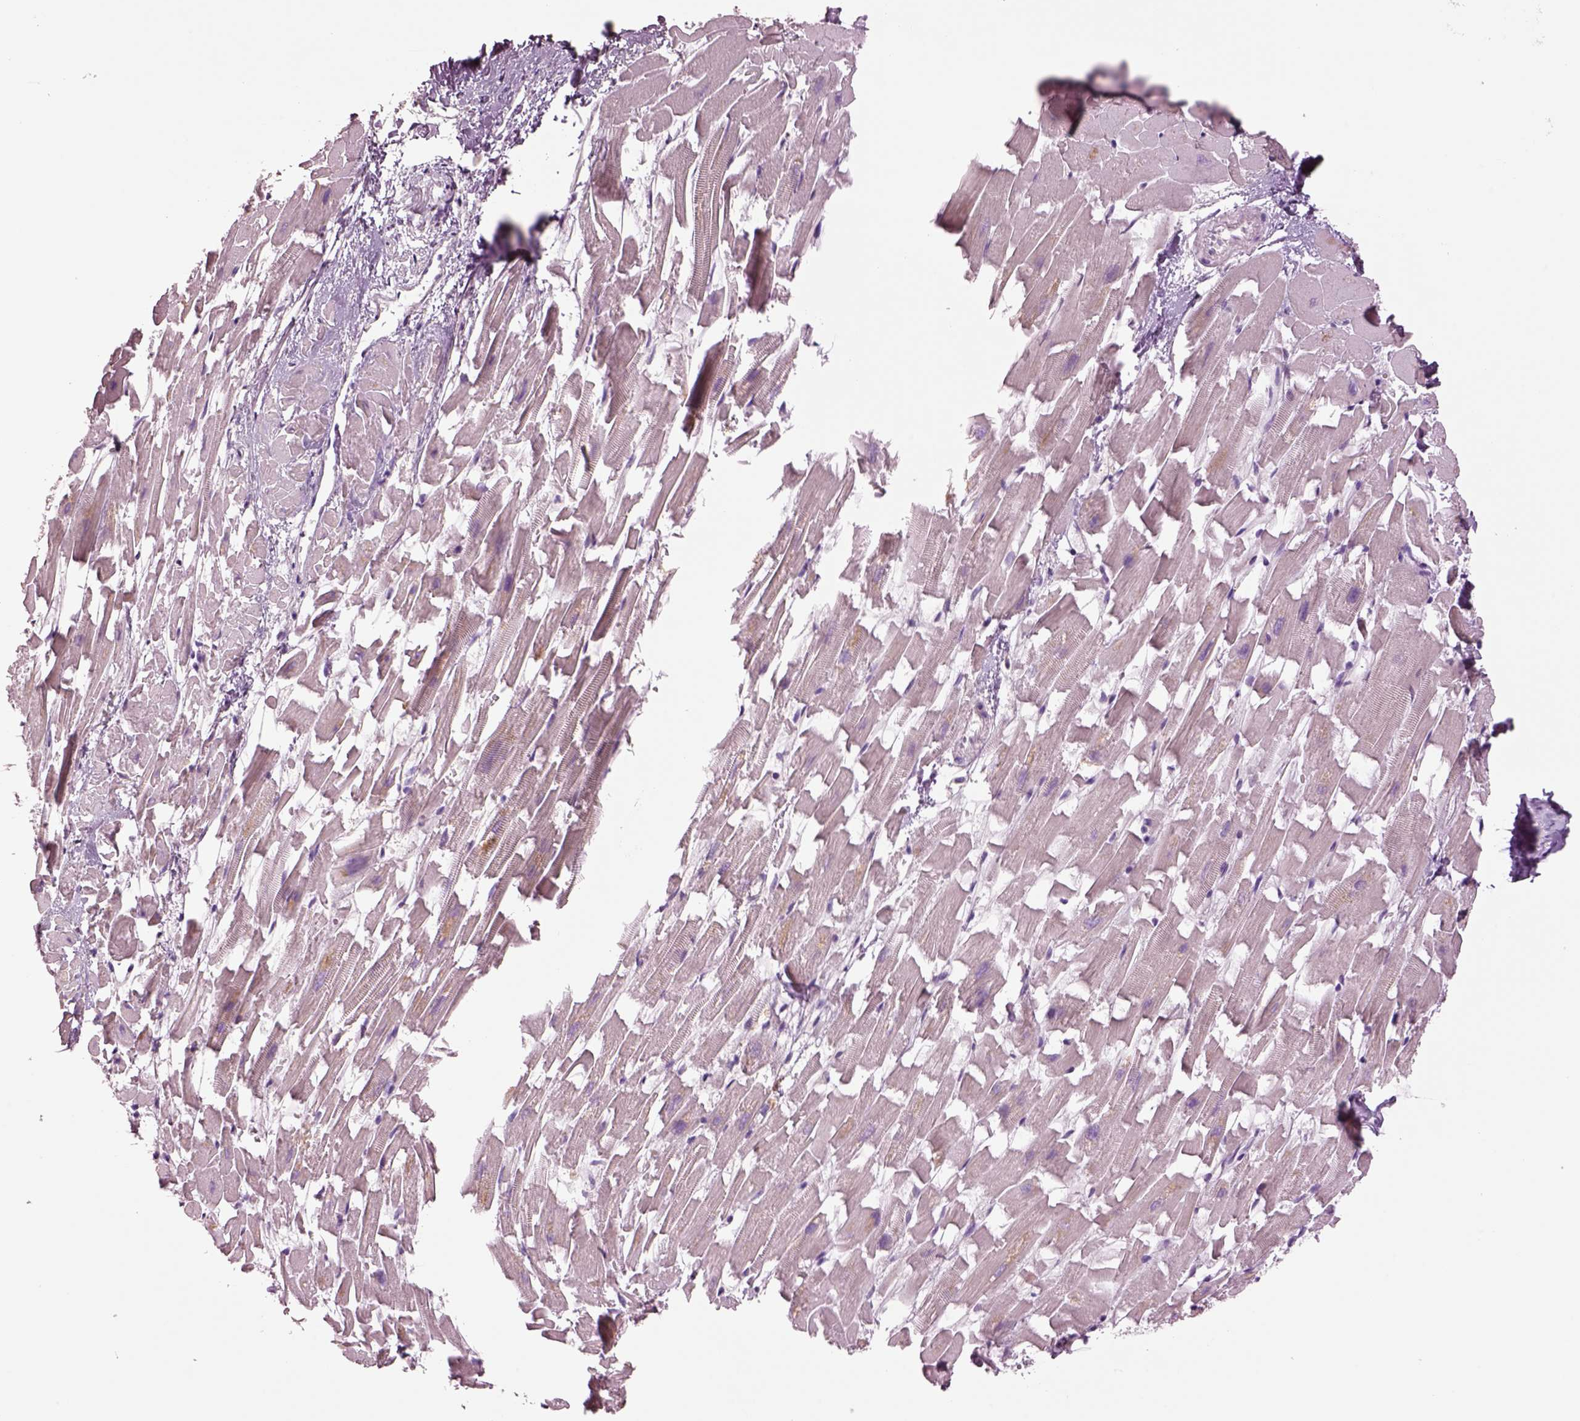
{"staining": {"intensity": "negative", "quantity": "none", "location": "none"}, "tissue": "heart muscle", "cell_type": "Cardiomyocytes", "image_type": "normal", "snomed": [{"axis": "morphology", "description": "Normal tissue, NOS"}, {"axis": "topography", "description": "Heart"}], "caption": "Protein analysis of benign heart muscle reveals no significant expression in cardiomyocytes.", "gene": "CLPSL1", "patient": {"sex": "female", "age": 64}}